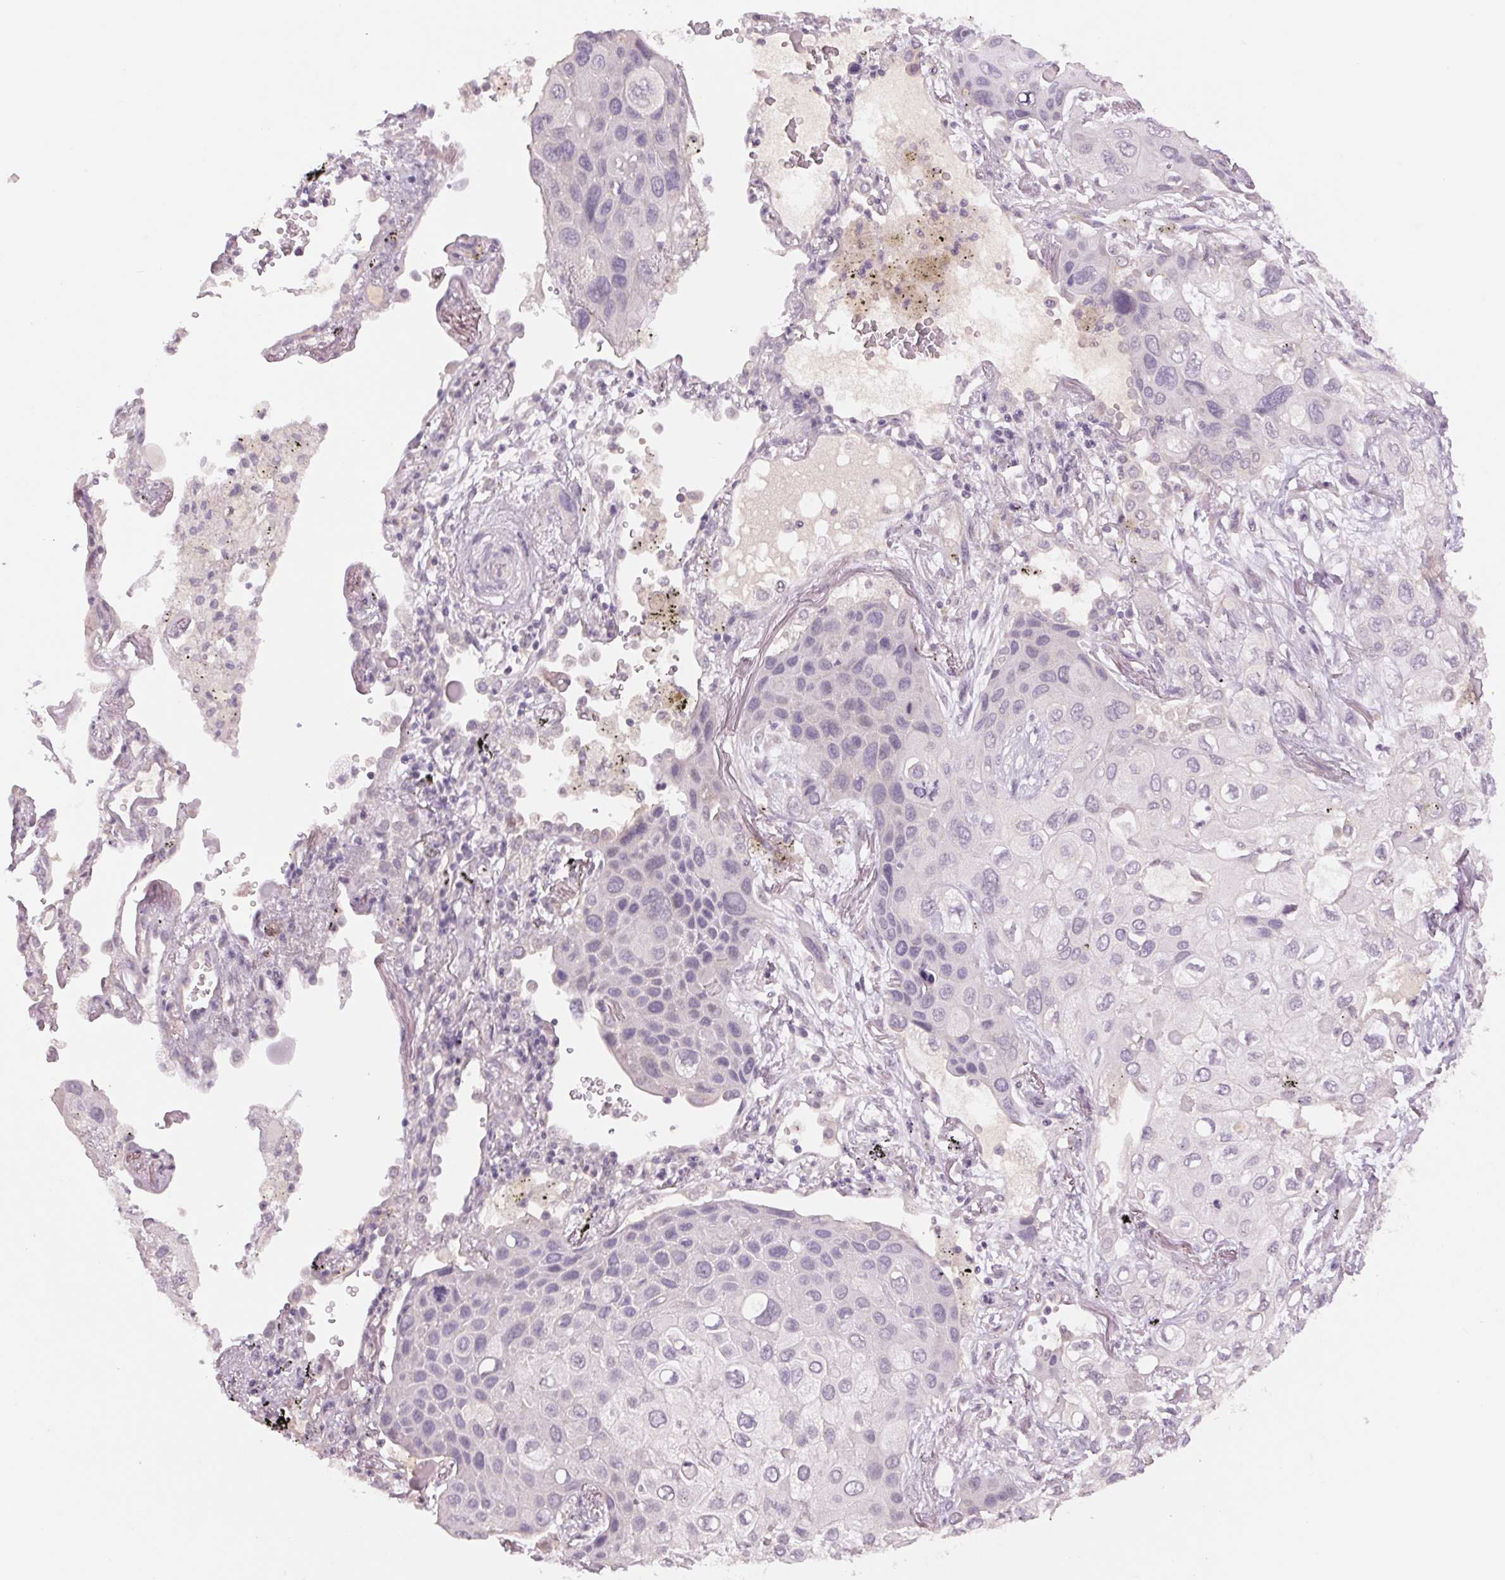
{"staining": {"intensity": "negative", "quantity": "none", "location": "none"}, "tissue": "lung cancer", "cell_type": "Tumor cells", "image_type": "cancer", "snomed": [{"axis": "morphology", "description": "Squamous cell carcinoma, NOS"}, {"axis": "morphology", "description": "Squamous cell carcinoma, metastatic, NOS"}, {"axis": "topography", "description": "Lung"}], "caption": "Immunohistochemistry (IHC) histopathology image of neoplastic tissue: lung cancer stained with DAB (3,3'-diaminobenzidine) reveals no significant protein staining in tumor cells.", "gene": "PPIA", "patient": {"sex": "male", "age": 59}}